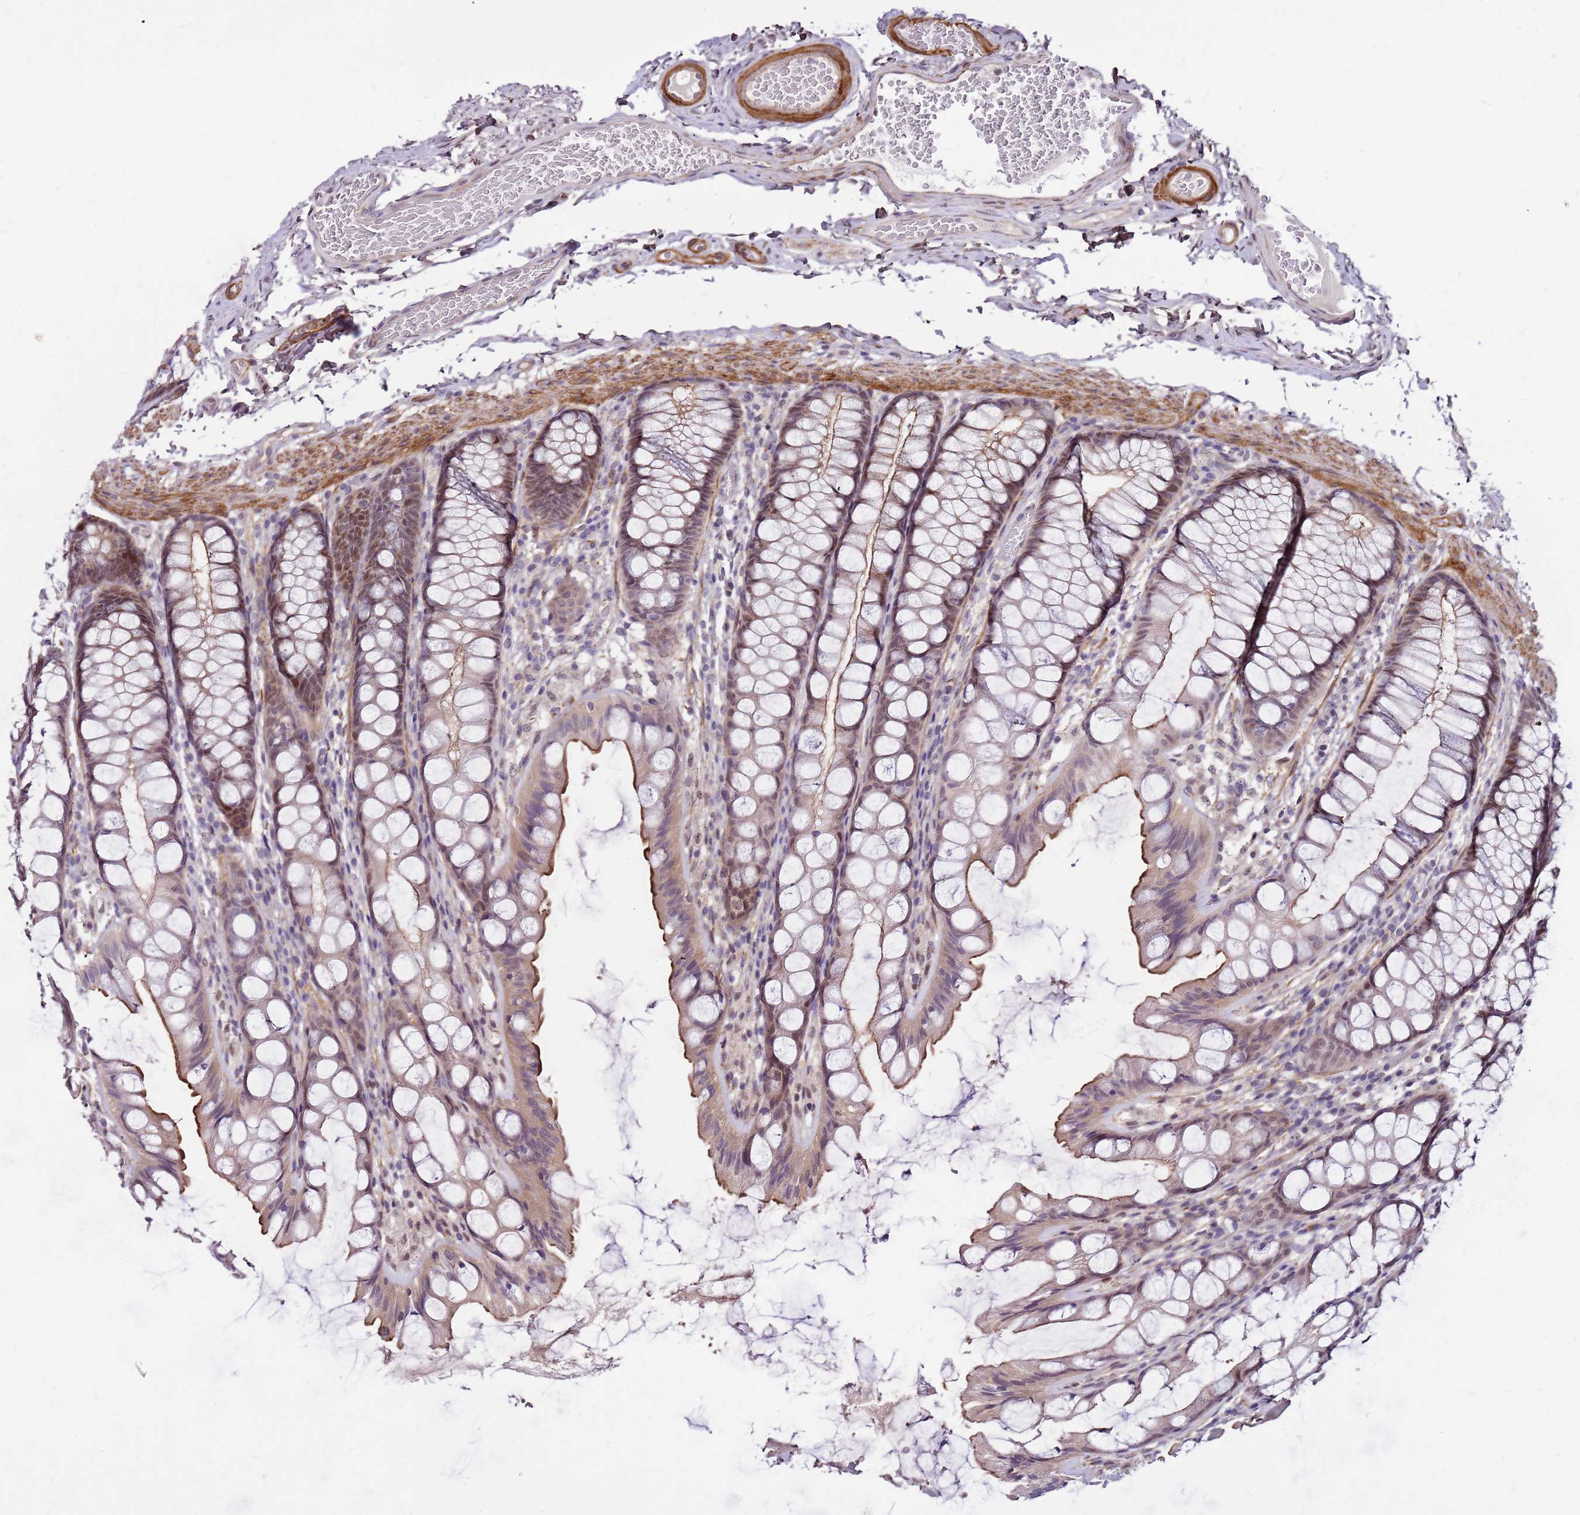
{"staining": {"intensity": "strong", "quantity": "25%-75%", "location": "cytoplasmic/membranous"}, "tissue": "colon", "cell_type": "Endothelial cells", "image_type": "normal", "snomed": [{"axis": "morphology", "description": "Normal tissue, NOS"}, {"axis": "topography", "description": "Colon"}], "caption": "About 25%-75% of endothelial cells in benign colon exhibit strong cytoplasmic/membranous protein staining as visualized by brown immunohistochemical staining.", "gene": "POLE3", "patient": {"sex": "male", "age": 47}}